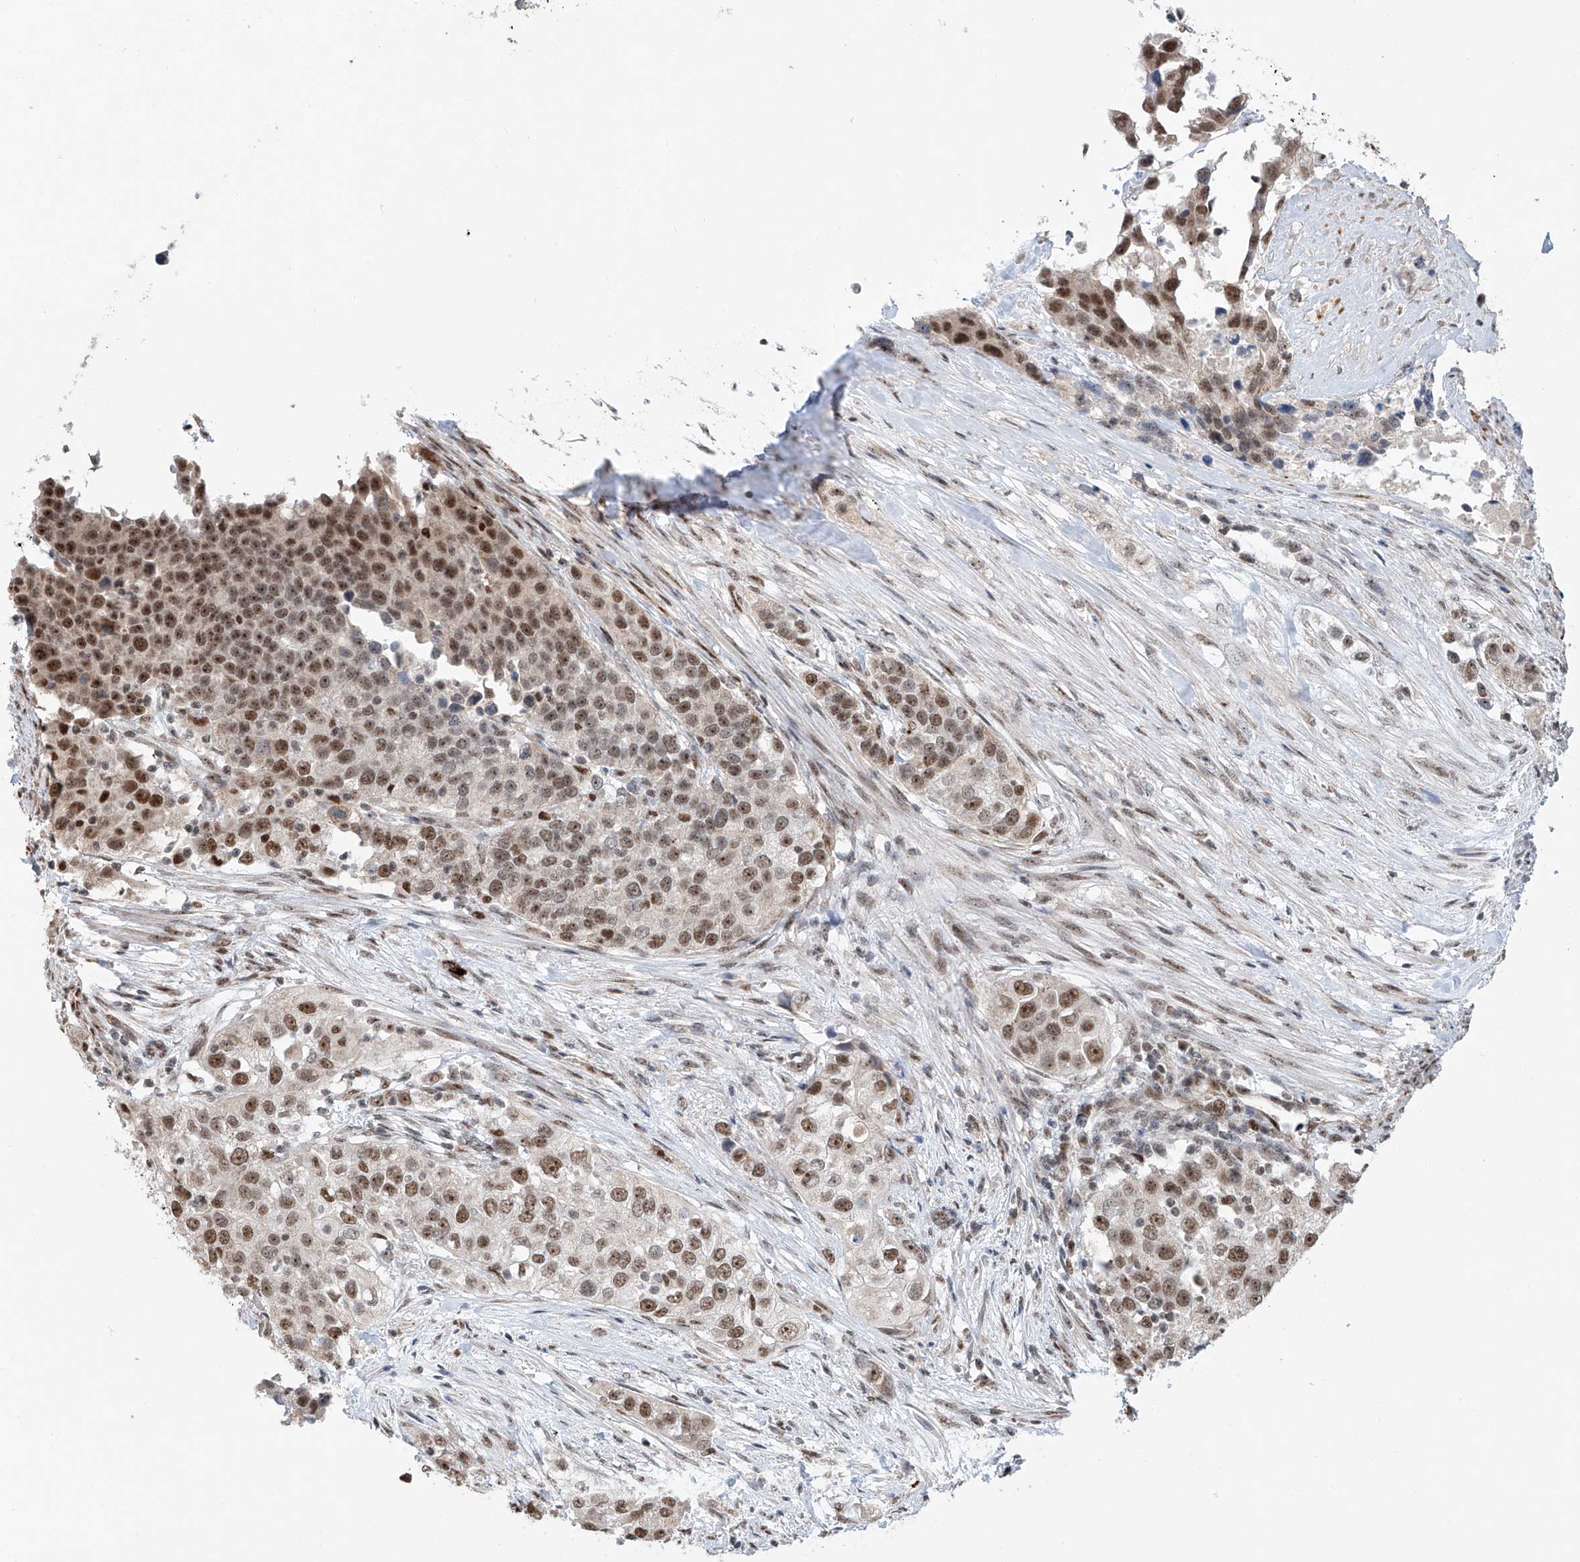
{"staining": {"intensity": "moderate", "quantity": ">75%", "location": "nuclear"}, "tissue": "urothelial cancer", "cell_type": "Tumor cells", "image_type": "cancer", "snomed": [{"axis": "morphology", "description": "Urothelial carcinoma, High grade"}, {"axis": "topography", "description": "Urinary bladder"}], "caption": "A medium amount of moderate nuclear staining is present in about >75% of tumor cells in urothelial cancer tissue. (DAB = brown stain, brightfield microscopy at high magnification).", "gene": "SDE2", "patient": {"sex": "female", "age": 80}}